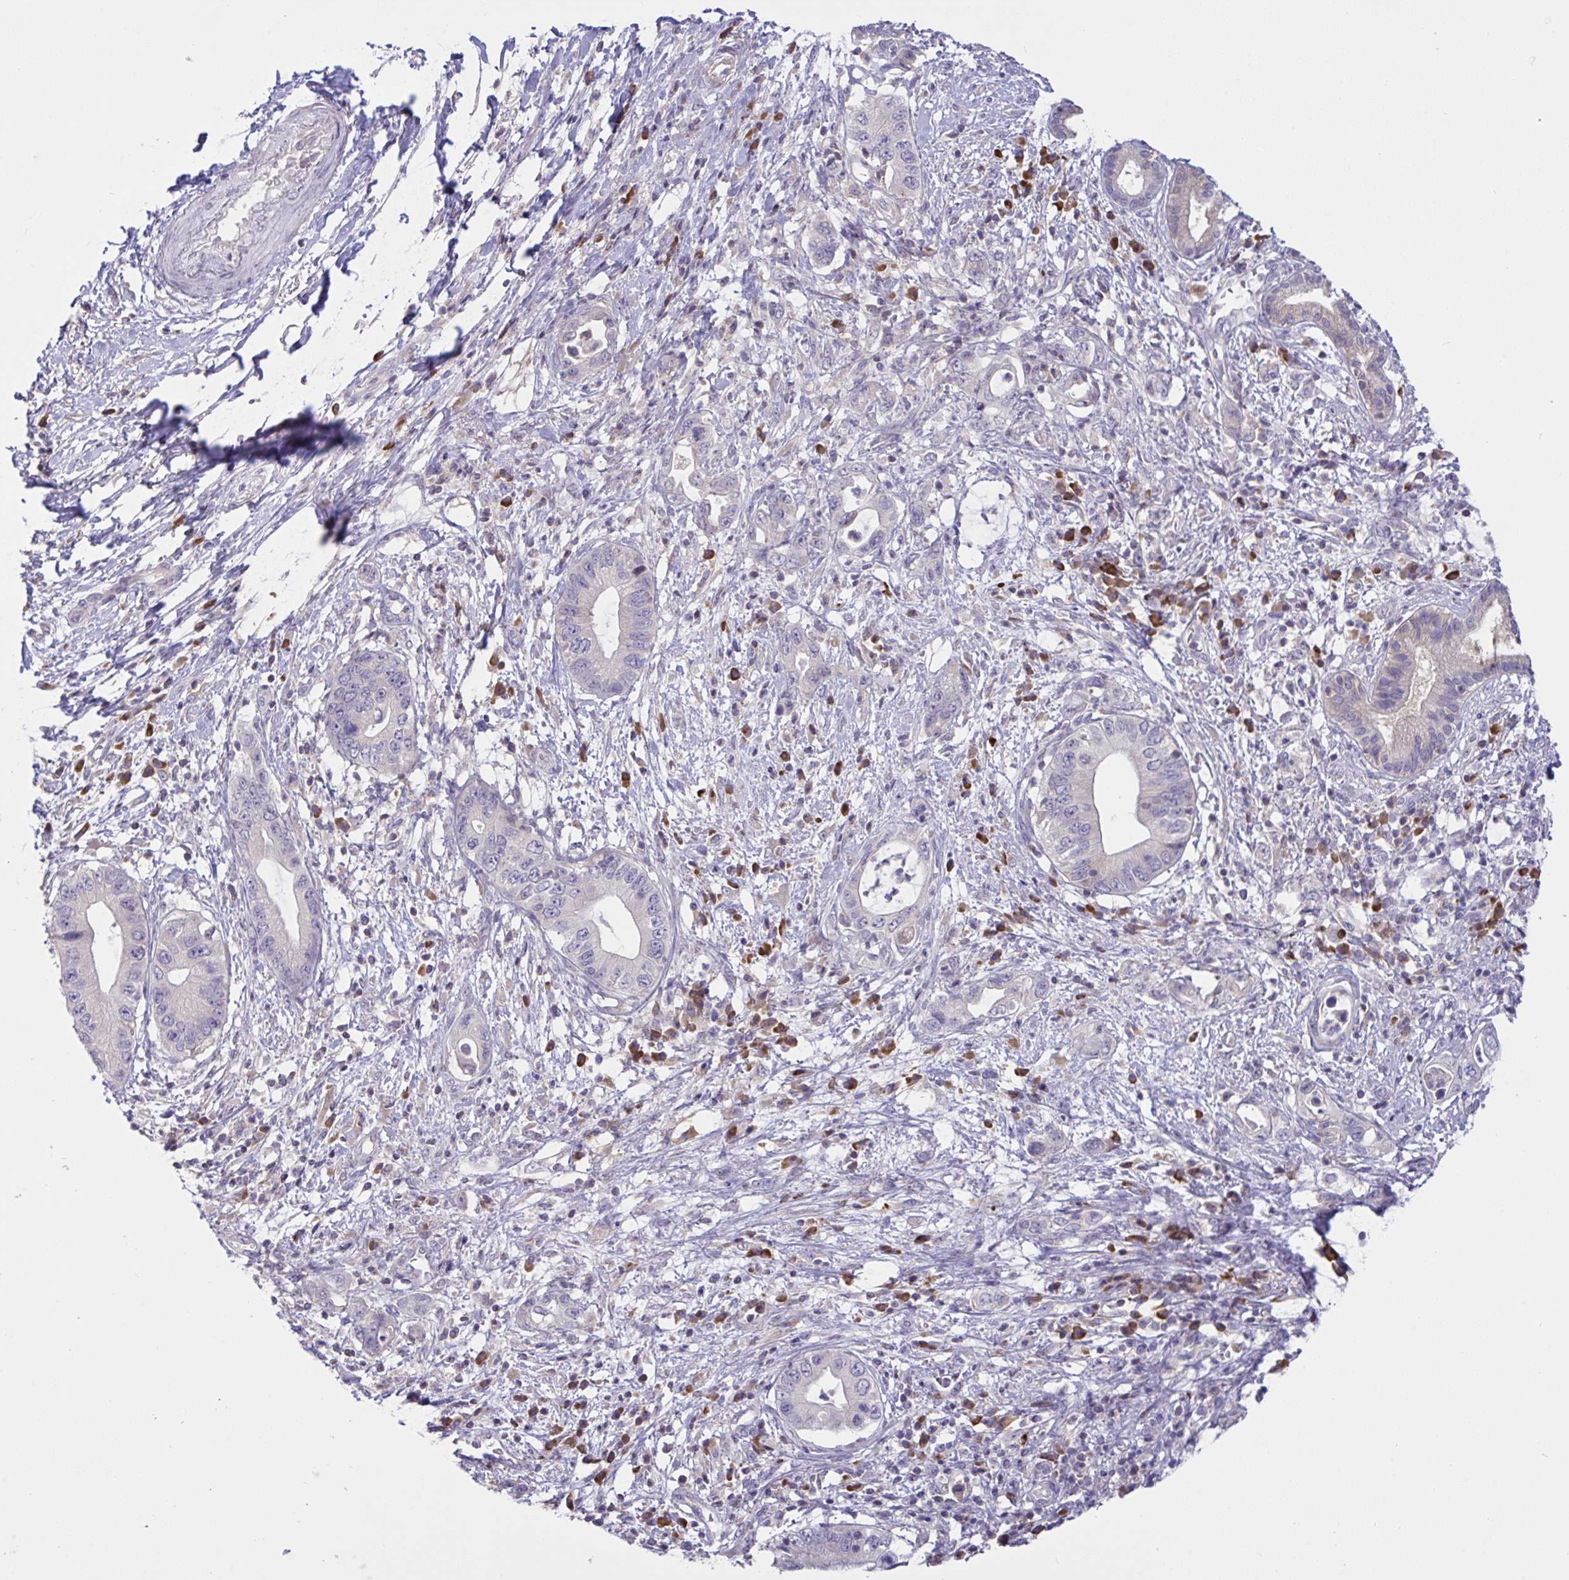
{"staining": {"intensity": "negative", "quantity": "none", "location": "none"}, "tissue": "pancreatic cancer", "cell_type": "Tumor cells", "image_type": "cancer", "snomed": [{"axis": "morphology", "description": "Adenocarcinoma, NOS"}, {"axis": "topography", "description": "Pancreas"}], "caption": "This is an immunohistochemistry (IHC) micrograph of human pancreatic cancer (adenocarcinoma). There is no positivity in tumor cells.", "gene": "TMEM41A", "patient": {"sex": "female", "age": 72}}